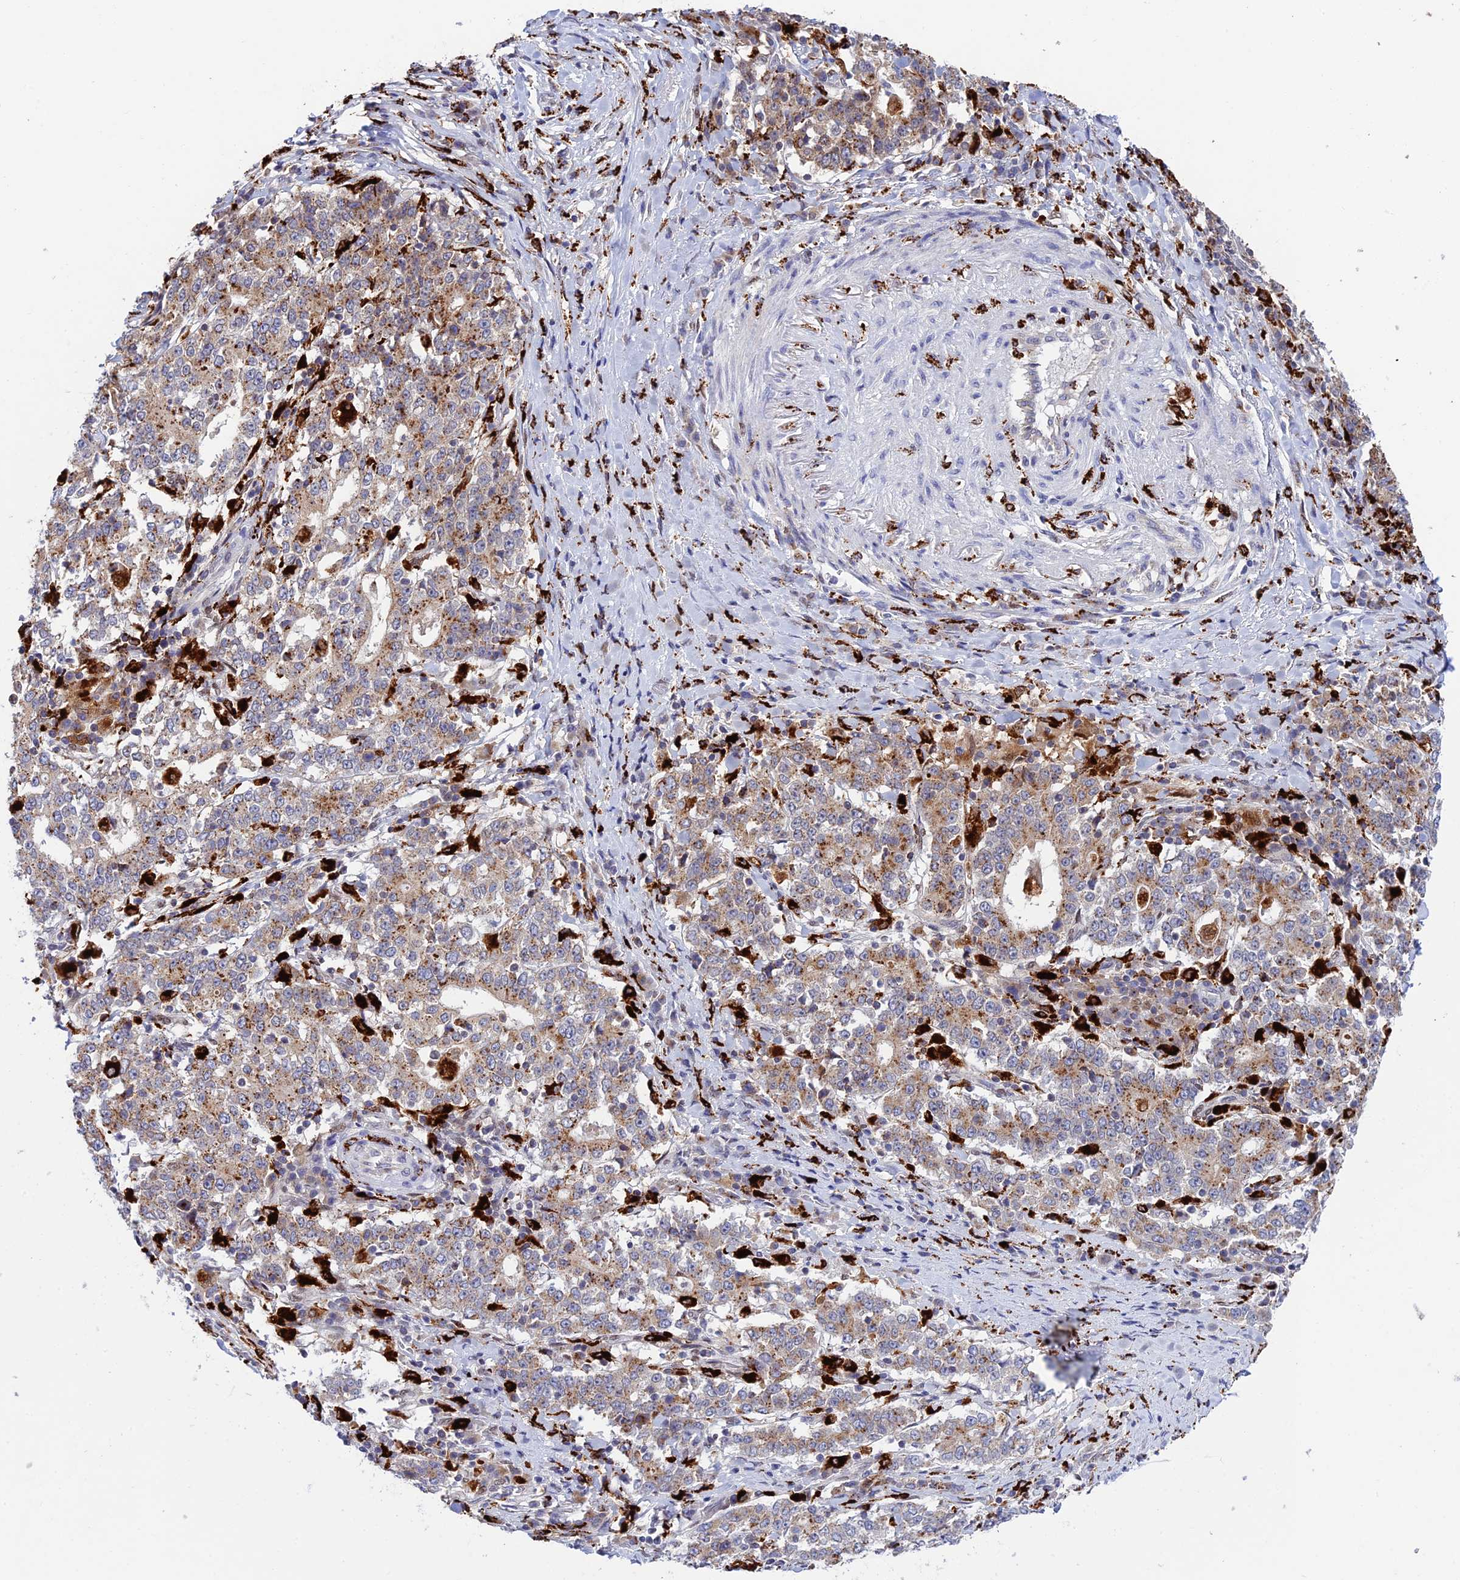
{"staining": {"intensity": "moderate", "quantity": "25%-75%", "location": "cytoplasmic/membranous"}, "tissue": "stomach cancer", "cell_type": "Tumor cells", "image_type": "cancer", "snomed": [{"axis": "morphology", "description": "Adenocarcinoma, NOS"}, {"axis": "topography", "description": "Stomach"}], "caption": "Adenocarcinoma (stomach) stained with a protein marker demonstrates moderate staining in tumor cells.", "gene": "HIC1", "patient": {"sex": "male", "age": 59}}